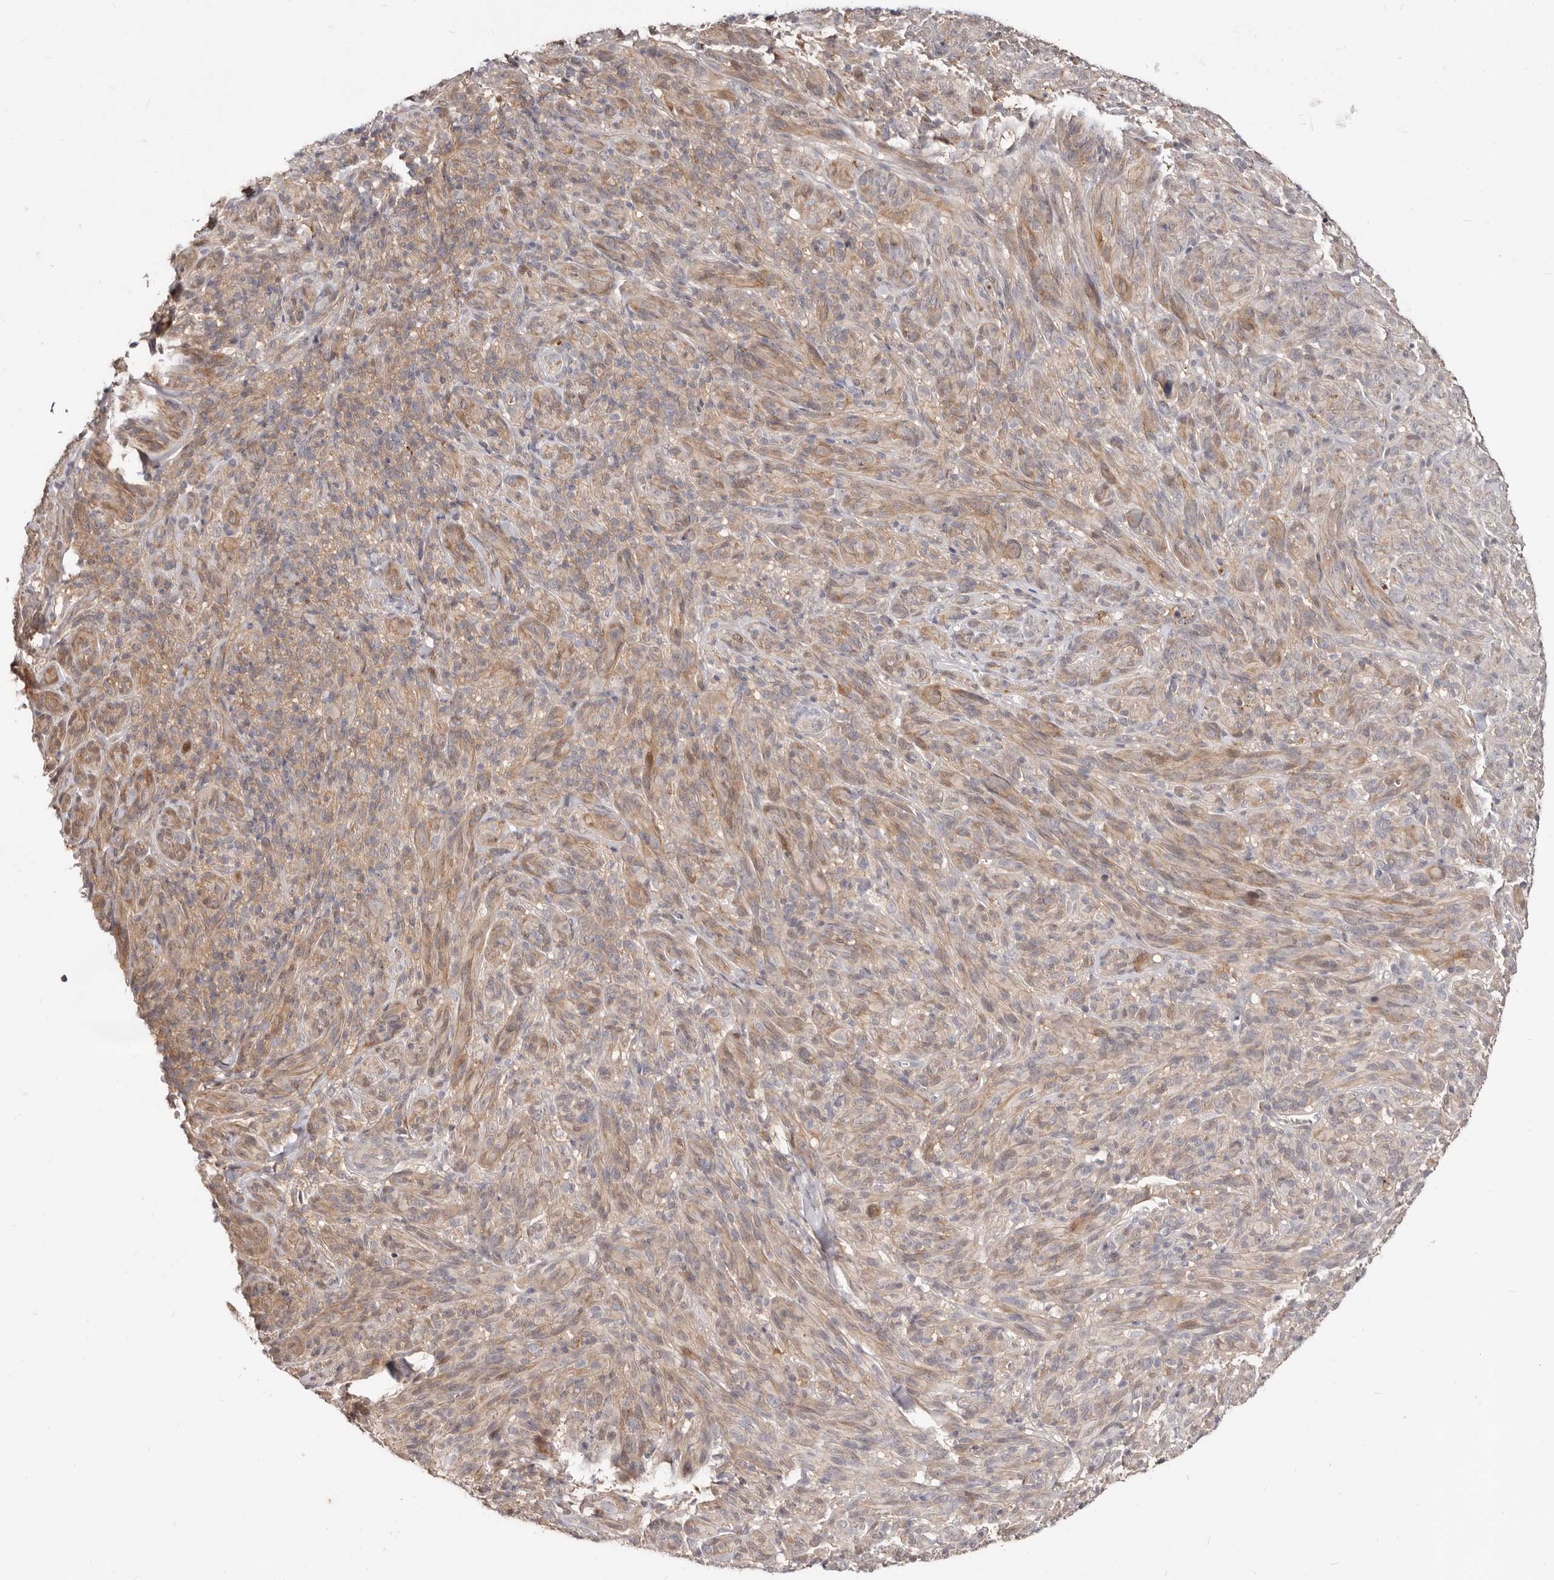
{"staining": {"intensity": "weak", "quantity": ">75%", "location": "cytoplasmic/membranous"}, "tissue": "melanoma", "cell_type": "Tumor cells", "image_type": "cancer", "snomed": [{"axis": "morphology", "description": "Malignant melanoma, NOS"}, {"axis": "topography", "description": "Skin of head"}], "caption": "Immunohistochemical staining of human malignant melanoma shows low levels of weak cytoplasmic/membranous expression in about >75% of tumor cells. (brown staining indicates protein expression, while blue staining denotes nuclei).", "gene": "TC2N", "patient": {"sex": "male", "age": 96}}